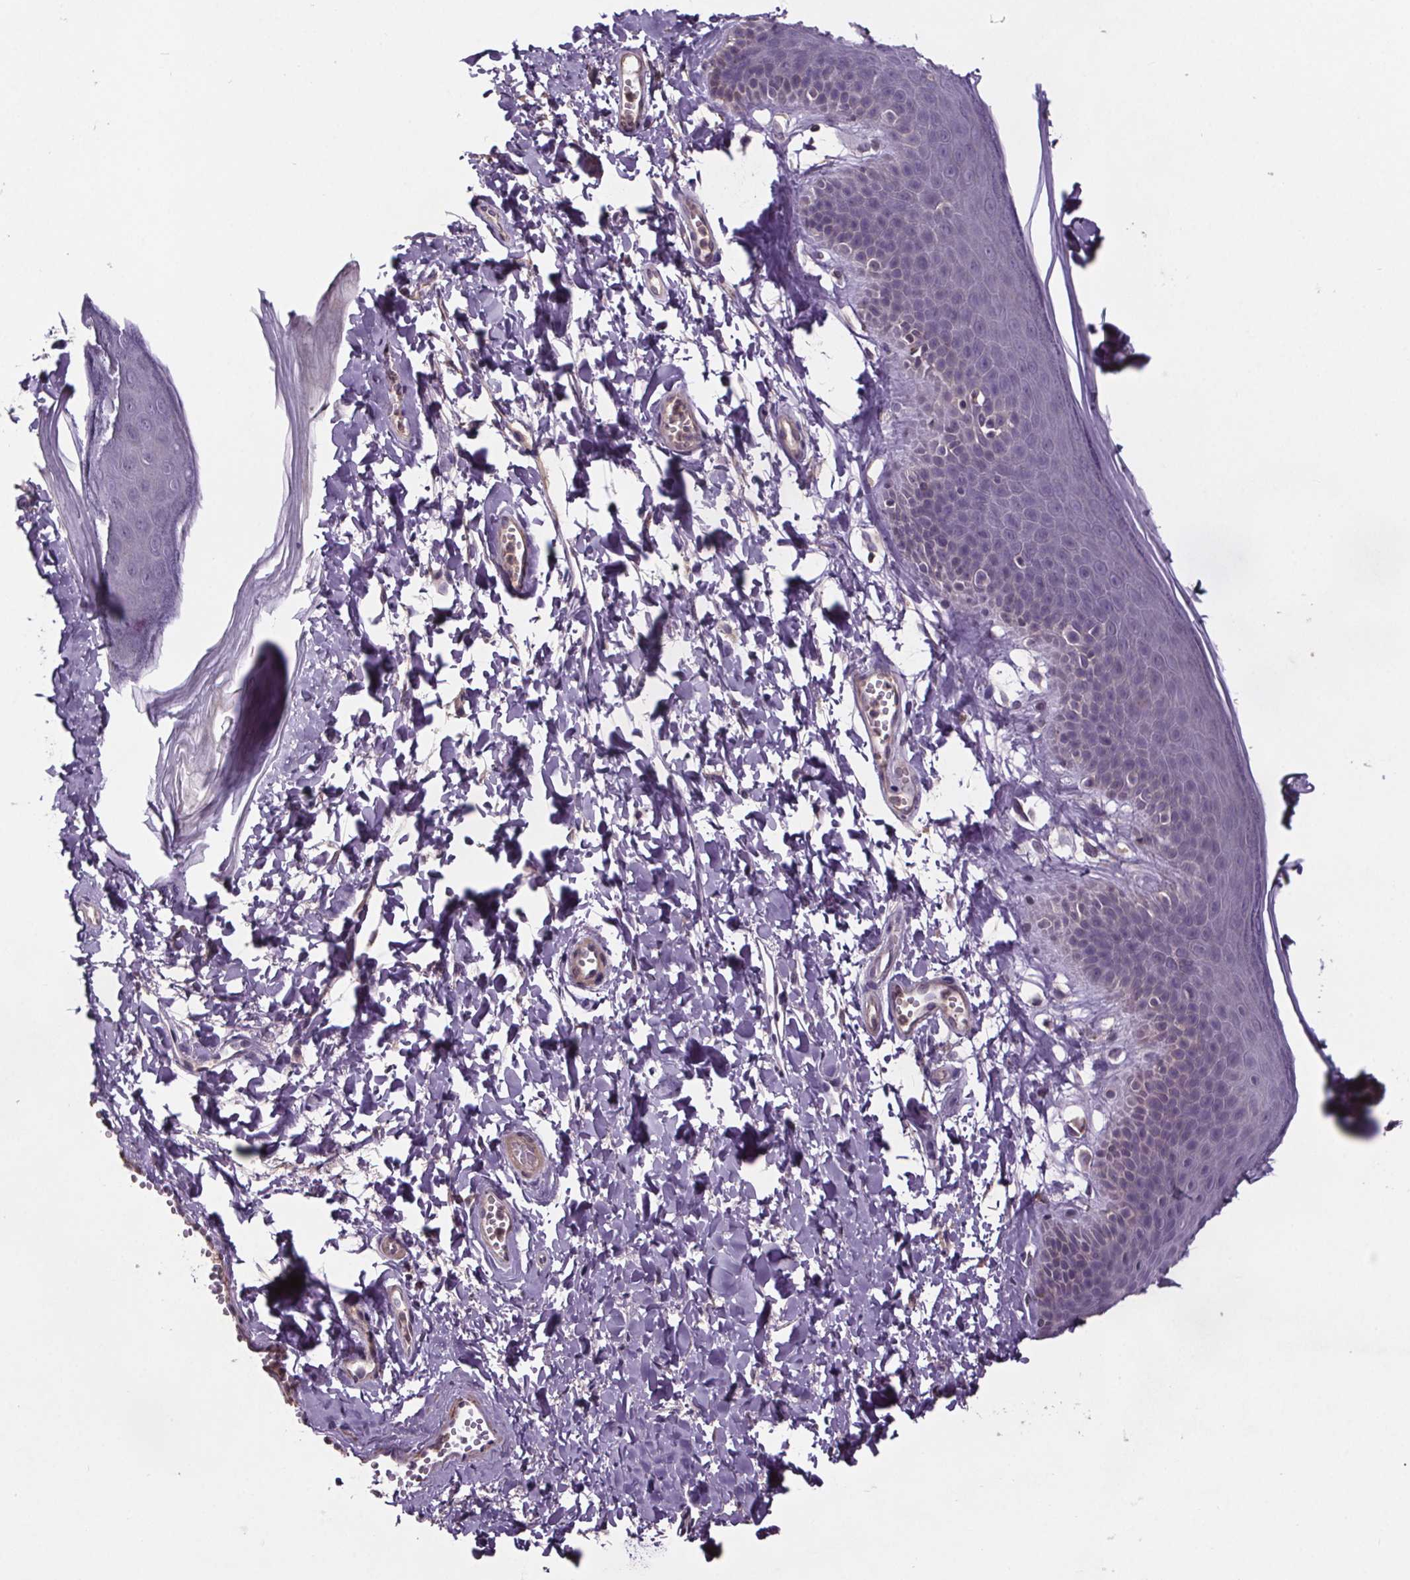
{"staining": {"intensity": "negative", "quantity": "none", "location": "none"}, "tissue": "skin", "cell_type": "Epidermal cells", "image_type": "normal", "snomed": [{"axis": "morphology", "description": "Normal tissue, NOS"}, {"axis": "topography", "description": "Anal"}], "caption": "Protein analysis of normal skin displays no significant expression in epidermal cells.", "gene": "CLN3", "patient": {"sex": "male", "age": 53}}